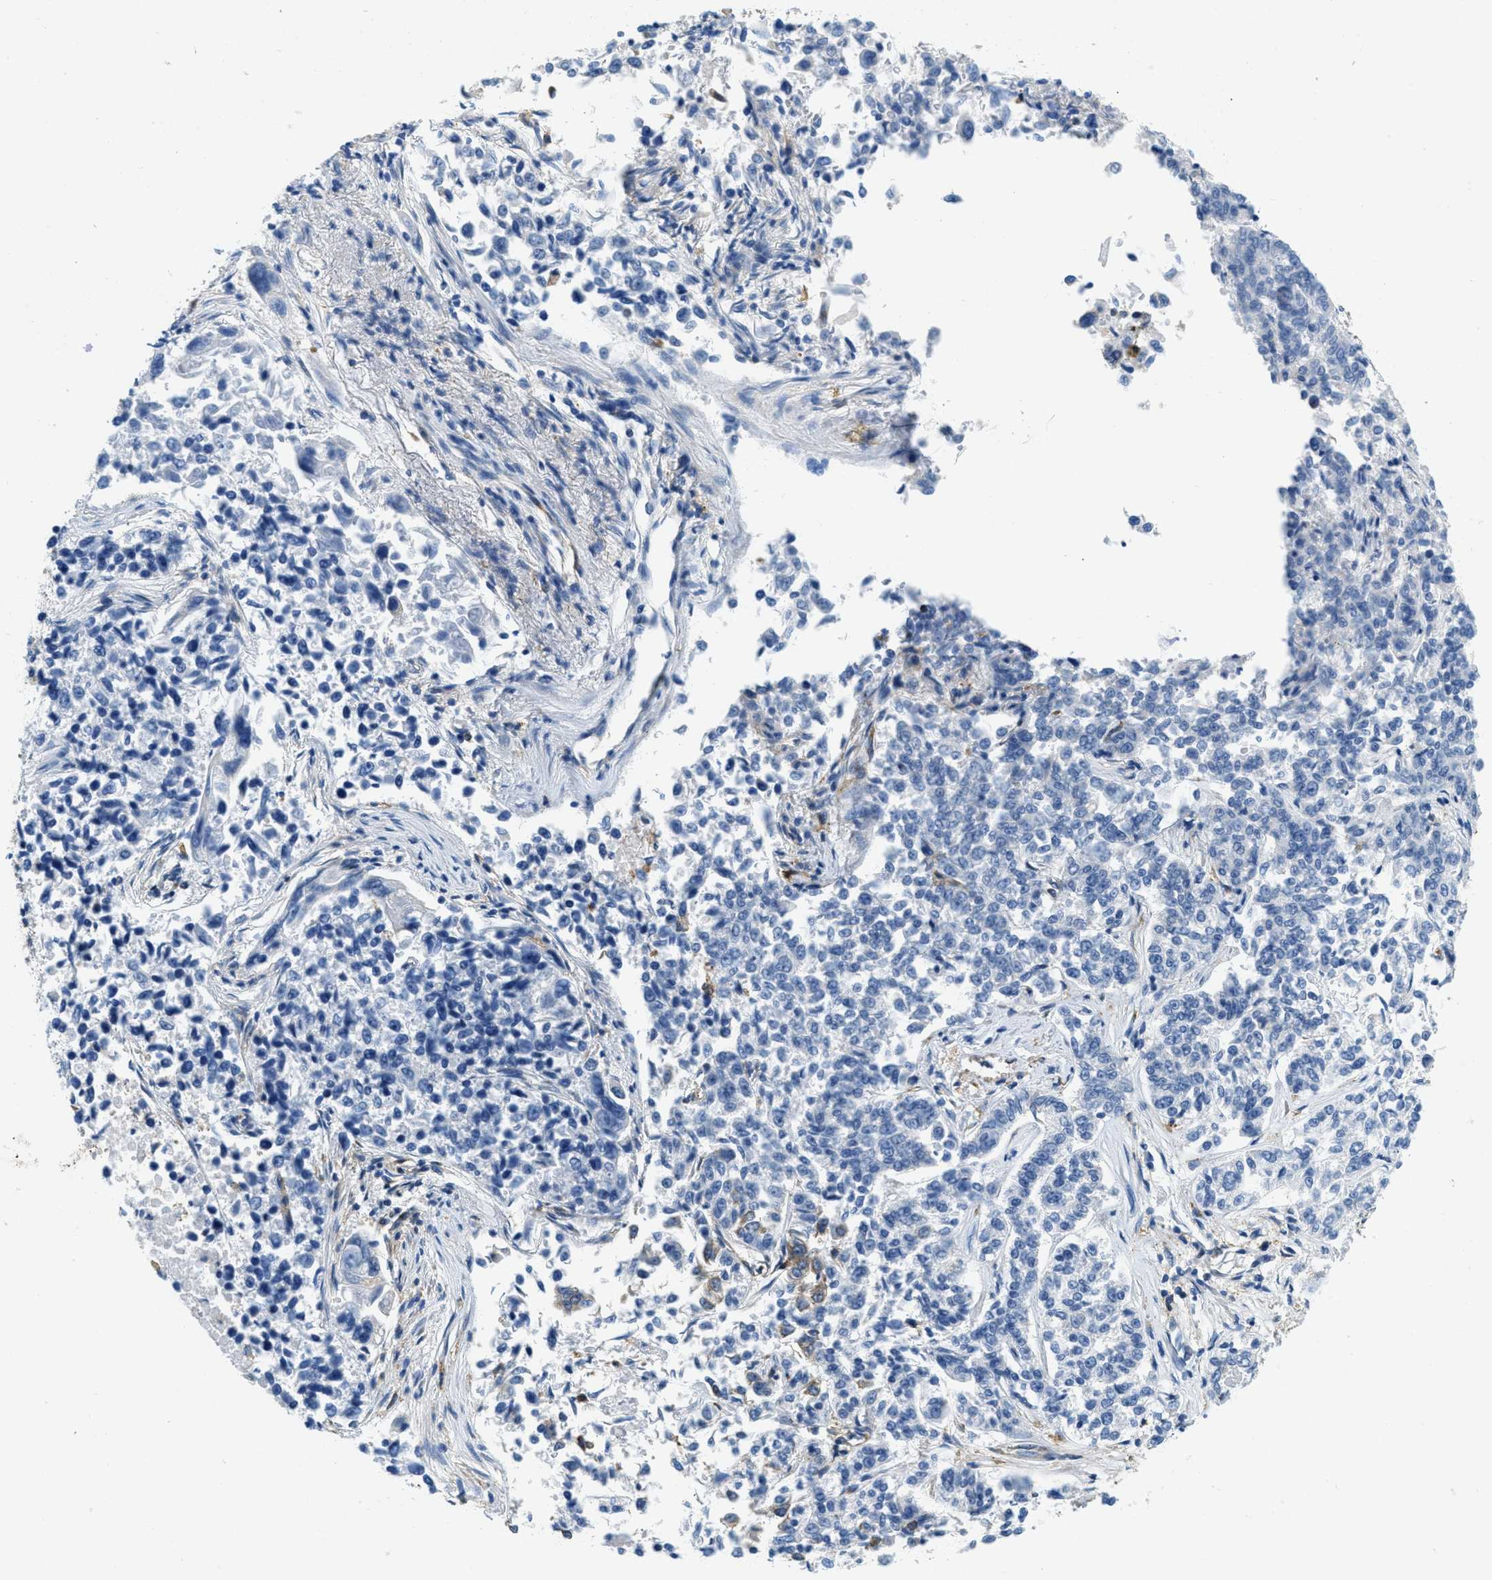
{"staining": {"intensity": "negative", "quantity": "none", "location": "none"}, "tissue": "lung cancer", "cell_type": "Tumor cells", "image_type": "cancer", "snomed": [{"axis": "morphology", "description": "Adenocarcinoma, NOS"}, {"axis": "topography", "description": "Lung"}], "caption": "Micrograph shows no protein expression in tumor cells of adenocarcinoma (lung) tissue.", "gene": "AP2B1", "patient": {"sex": "male", "age": 84}}